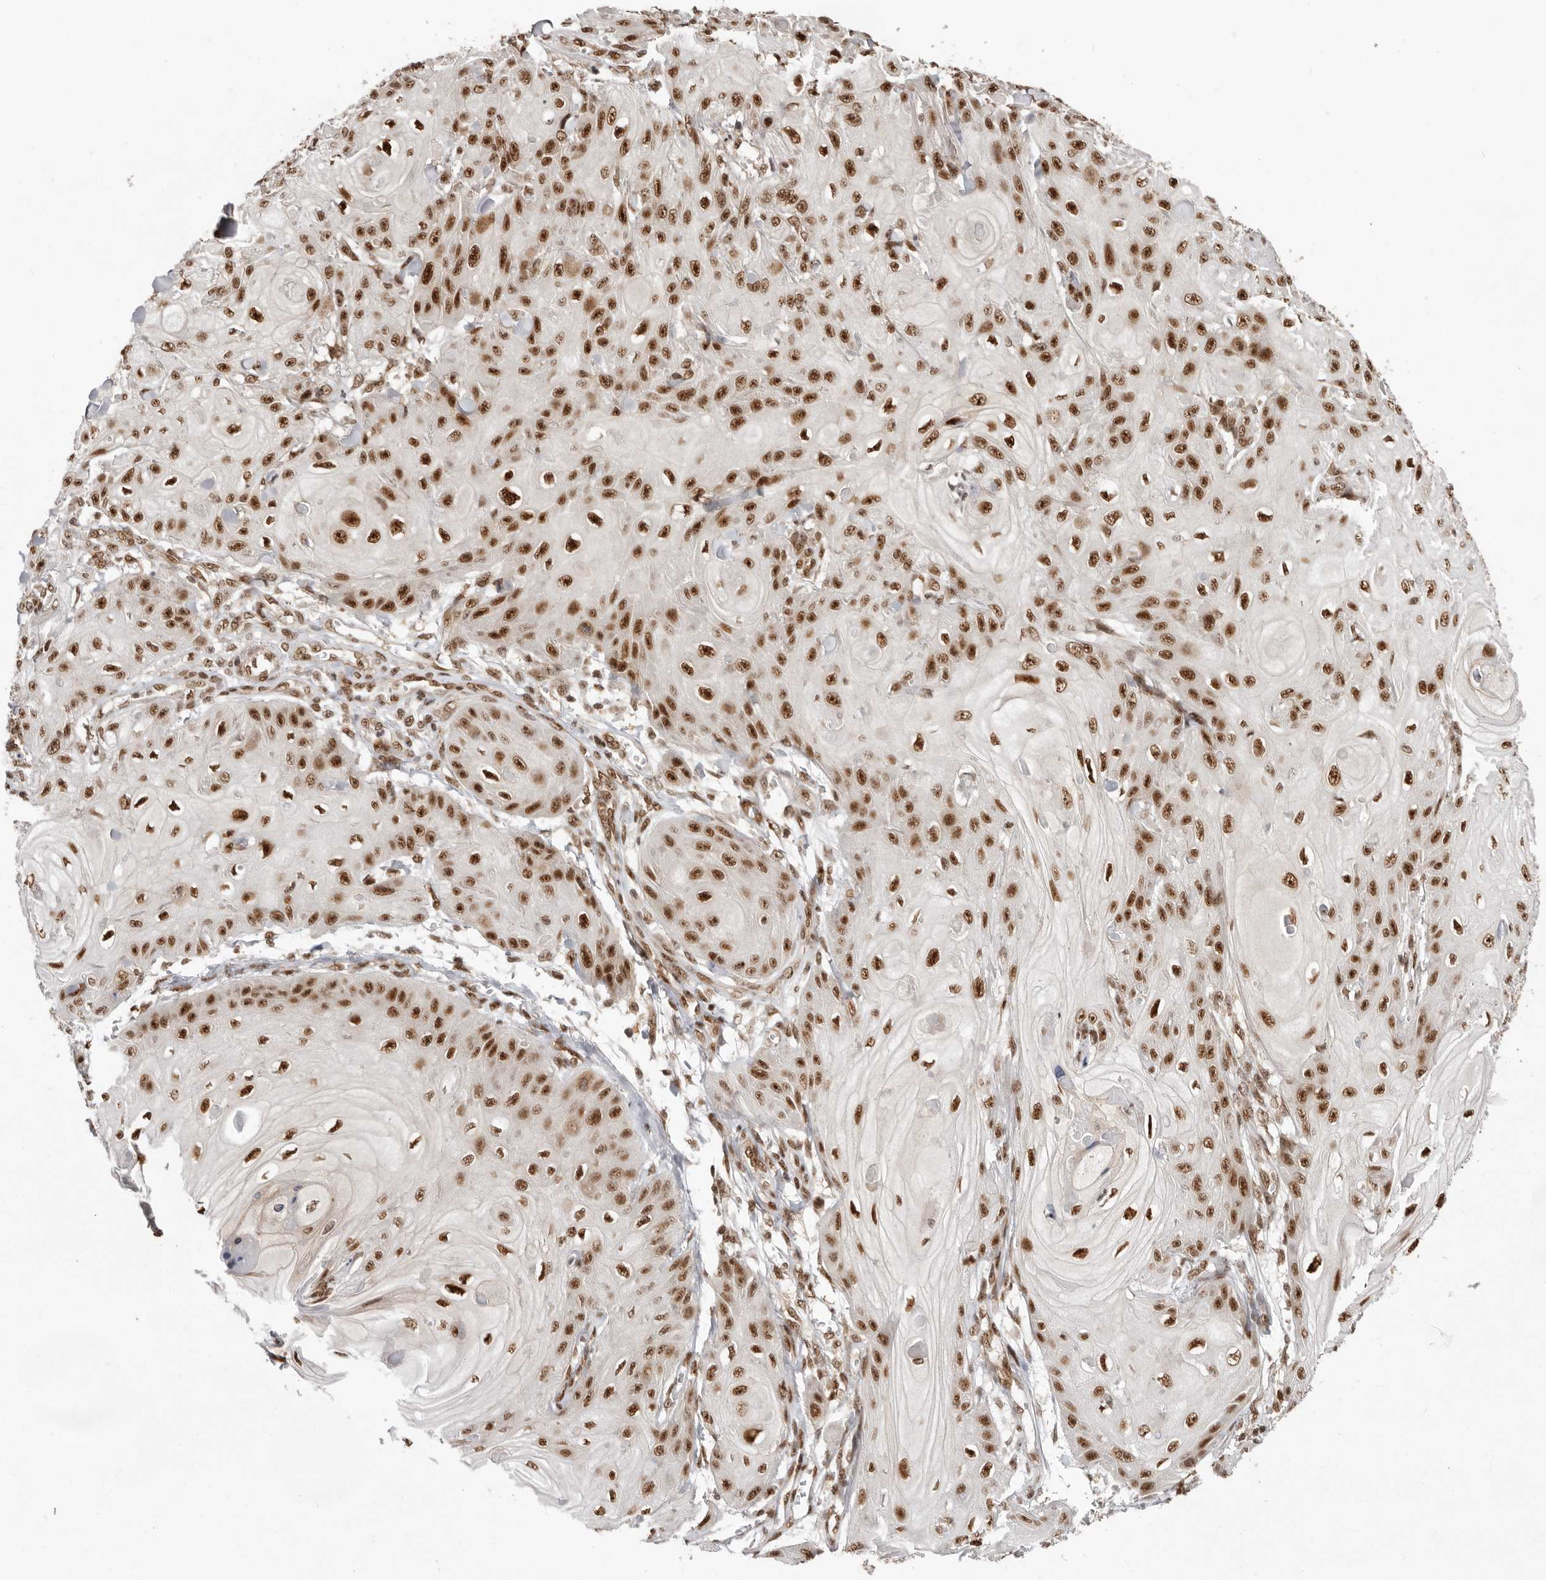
{"staining": {"intensity": "strong", "quantity": ">75%", "location": "nuclear"}, "tissue": "skin cancer", "cell_type": "Tumor cells", "image_type": "cancer", "snomed": [{"axis": "morphology", "description": "Squamous cell carcinoma, NOS"}, {"axis": "topography", "description": "Skin"}], "caption": "The histopathology image demonstrates immunohistochemical staining of skin cancer. There is strong nuclear staining is seen in about >75% of tumor cells.", "gene": "CHTOP", "patient": {"sex": "male", "age": 74}}